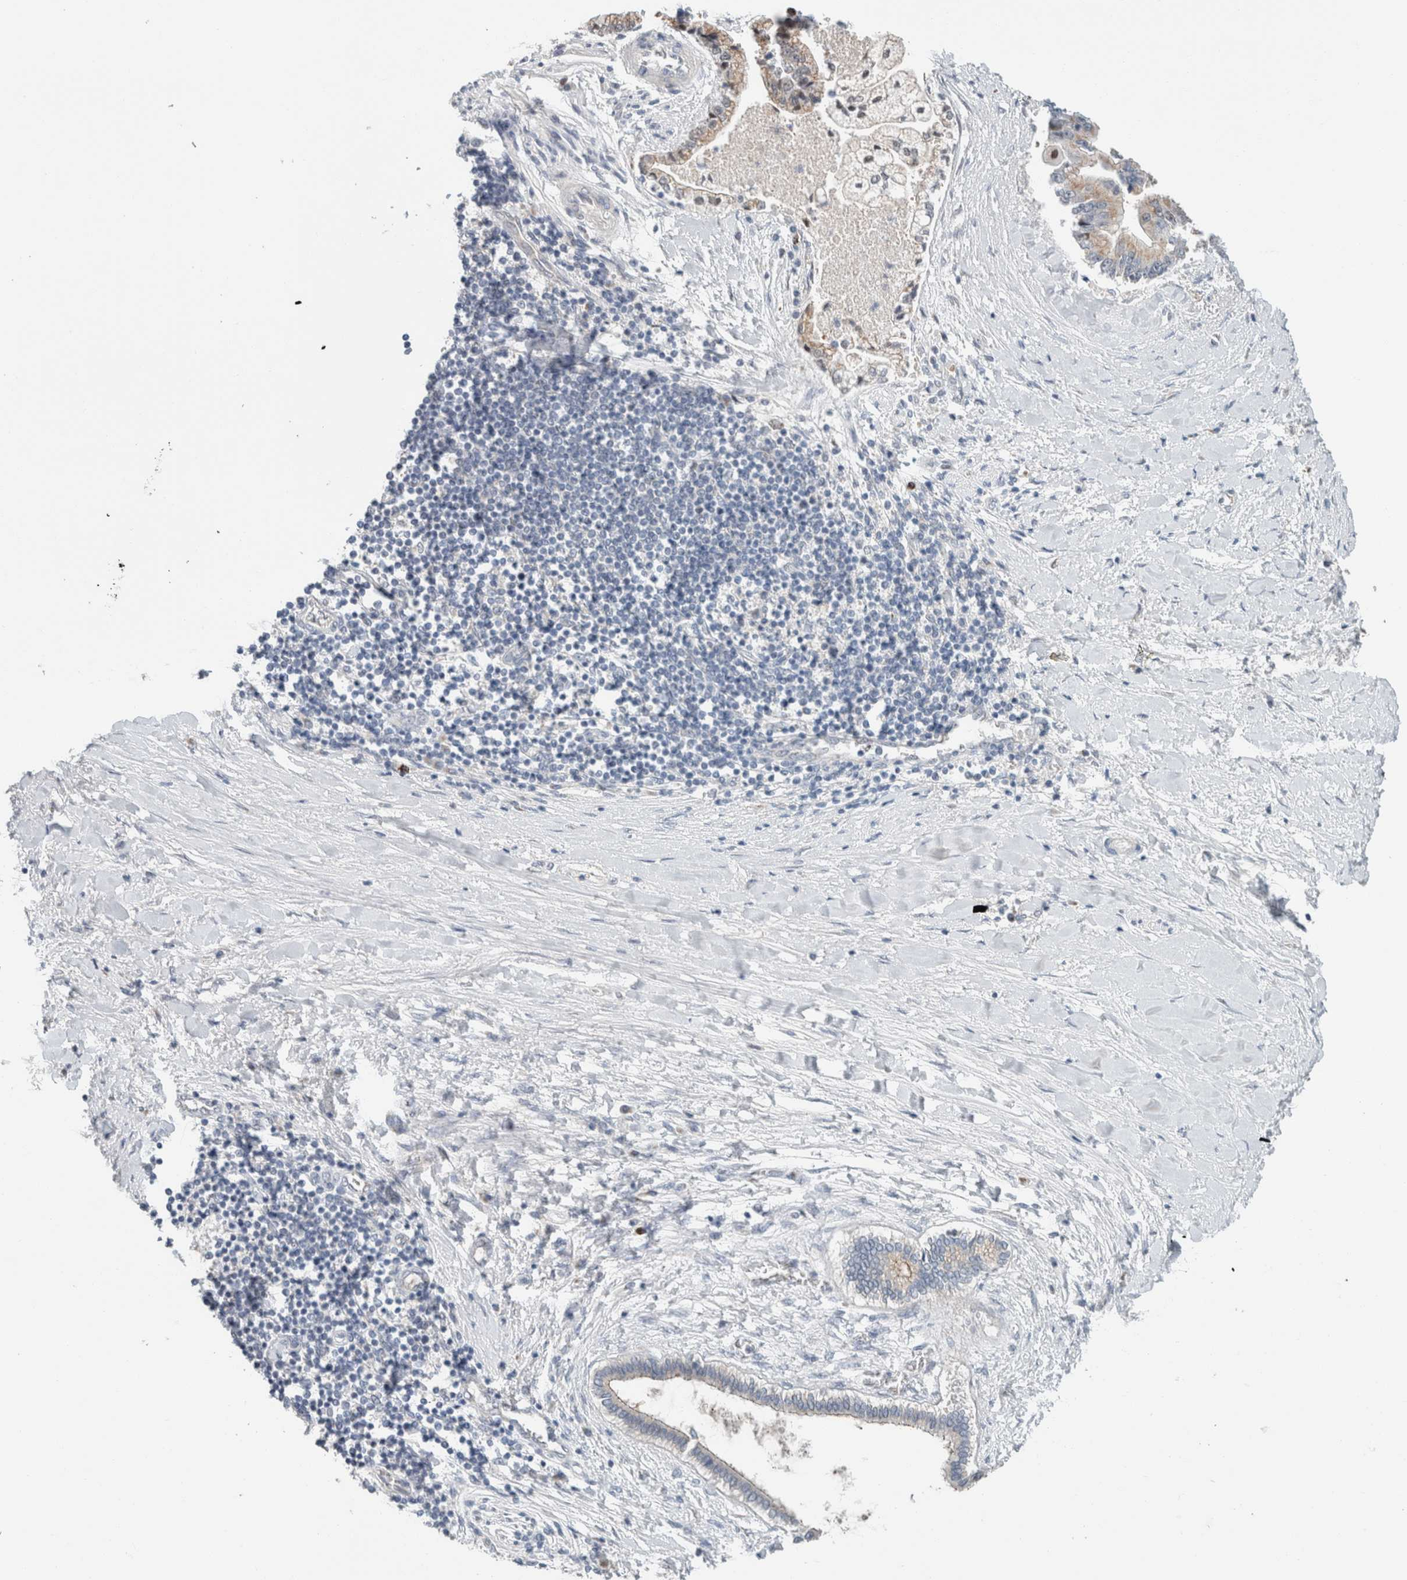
{"staining": {"intensity": "moderate", "quantity": "25%-75%", "location": "cytoplasmic/membranous"}, "tissue": "liver cancer", "cell_type": "Tumor cells", "image_type": "cancer", "snomed": [{"axis": "morphology", "description": "Cholangiocarcinoma"}, {"axis": "topography", "description": "Liver"}], "caption": "Cholangiocarcinoma (liver) tissue reveals moderate cytoplasmic/membranous positivity in about 25%-75% of tumor cells", "gene": "CRAT", "patient": {"sex": "male", "age": 50}}